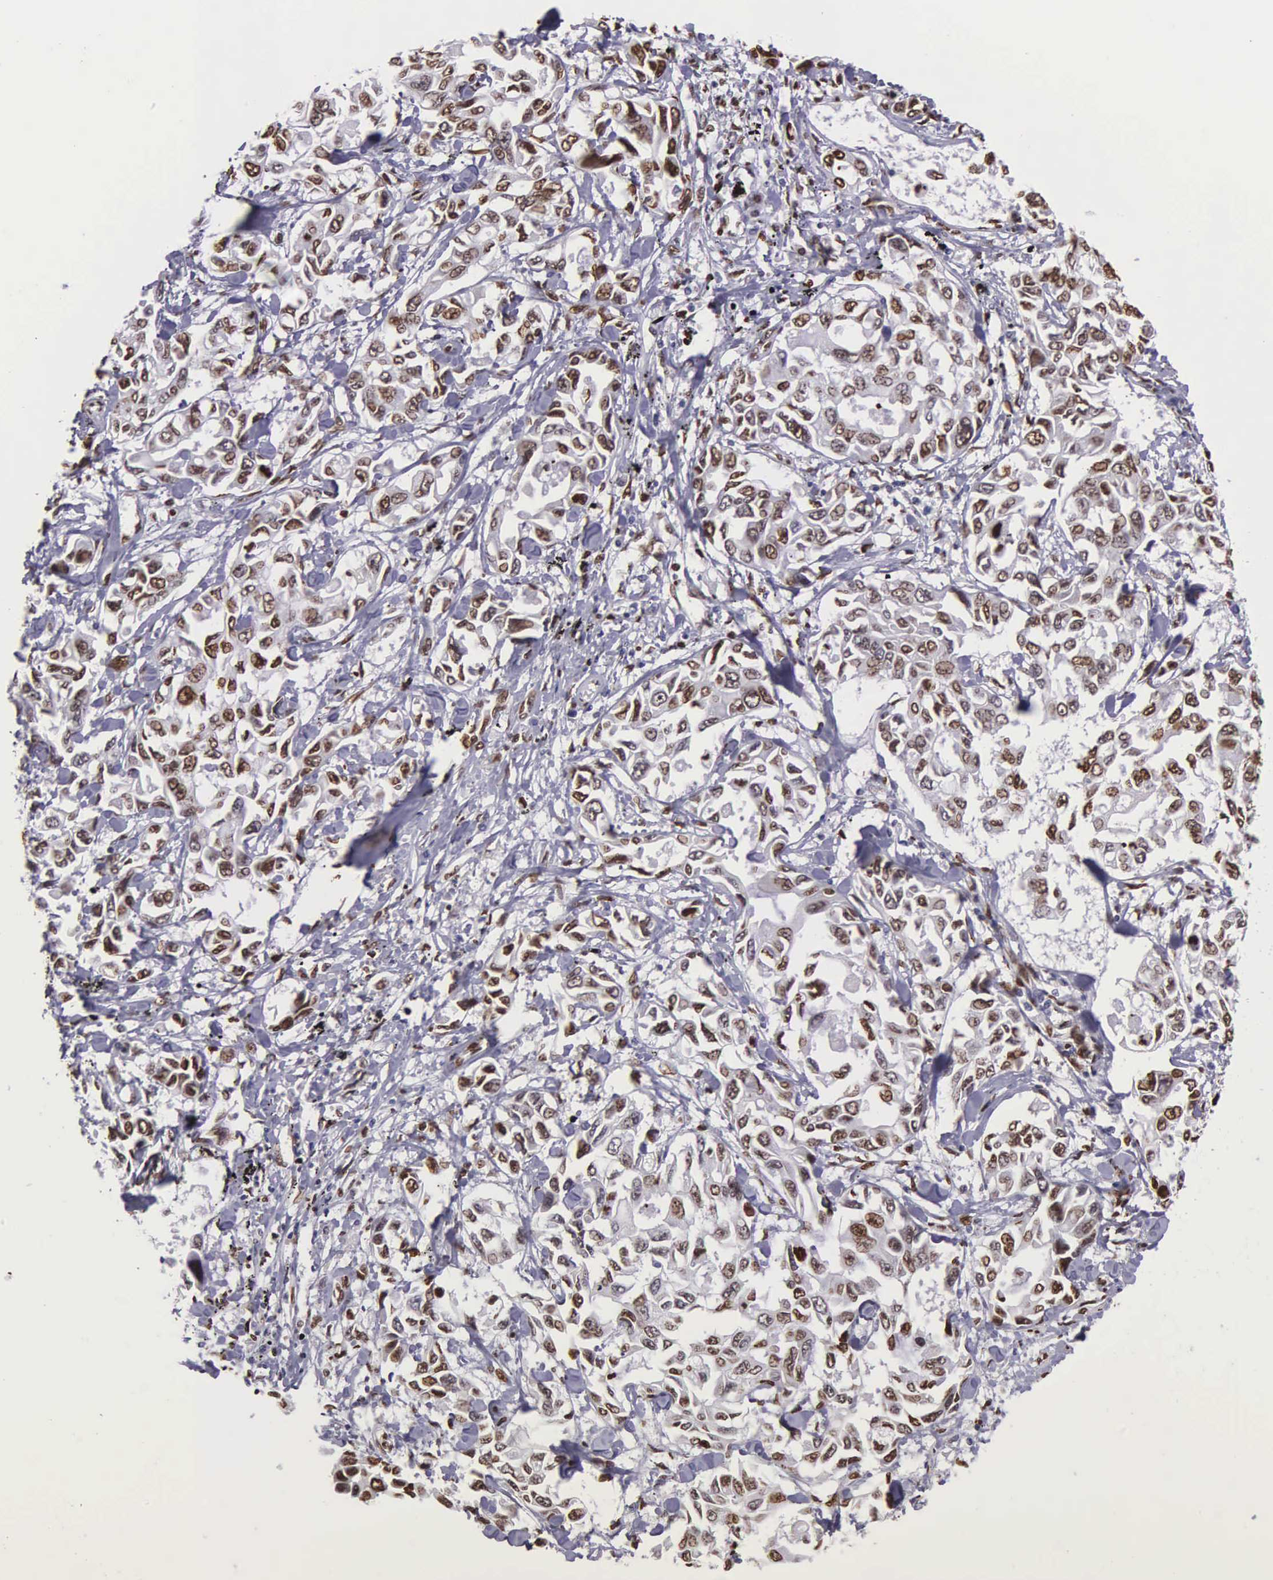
{"staining": {"intensity": "moderate", "quantity": ">75%", "location": "nuclear"}, "tissue": "lung cancer", "cell_type": "Tumor cells", "image_type": "cancer", "snomed": [{"axis": "morphology", "description": "Adenocarcinoma, NOS"}, {"axis": "topography", "description": "Lung"}], "caption": "Protein staining of lung adenocarcinoma tissue demonstrates moderate nuclear staining in about >75% of tumor cells.", "gene": "H1-0", "patient": {"sex": "male", "age": 64}}